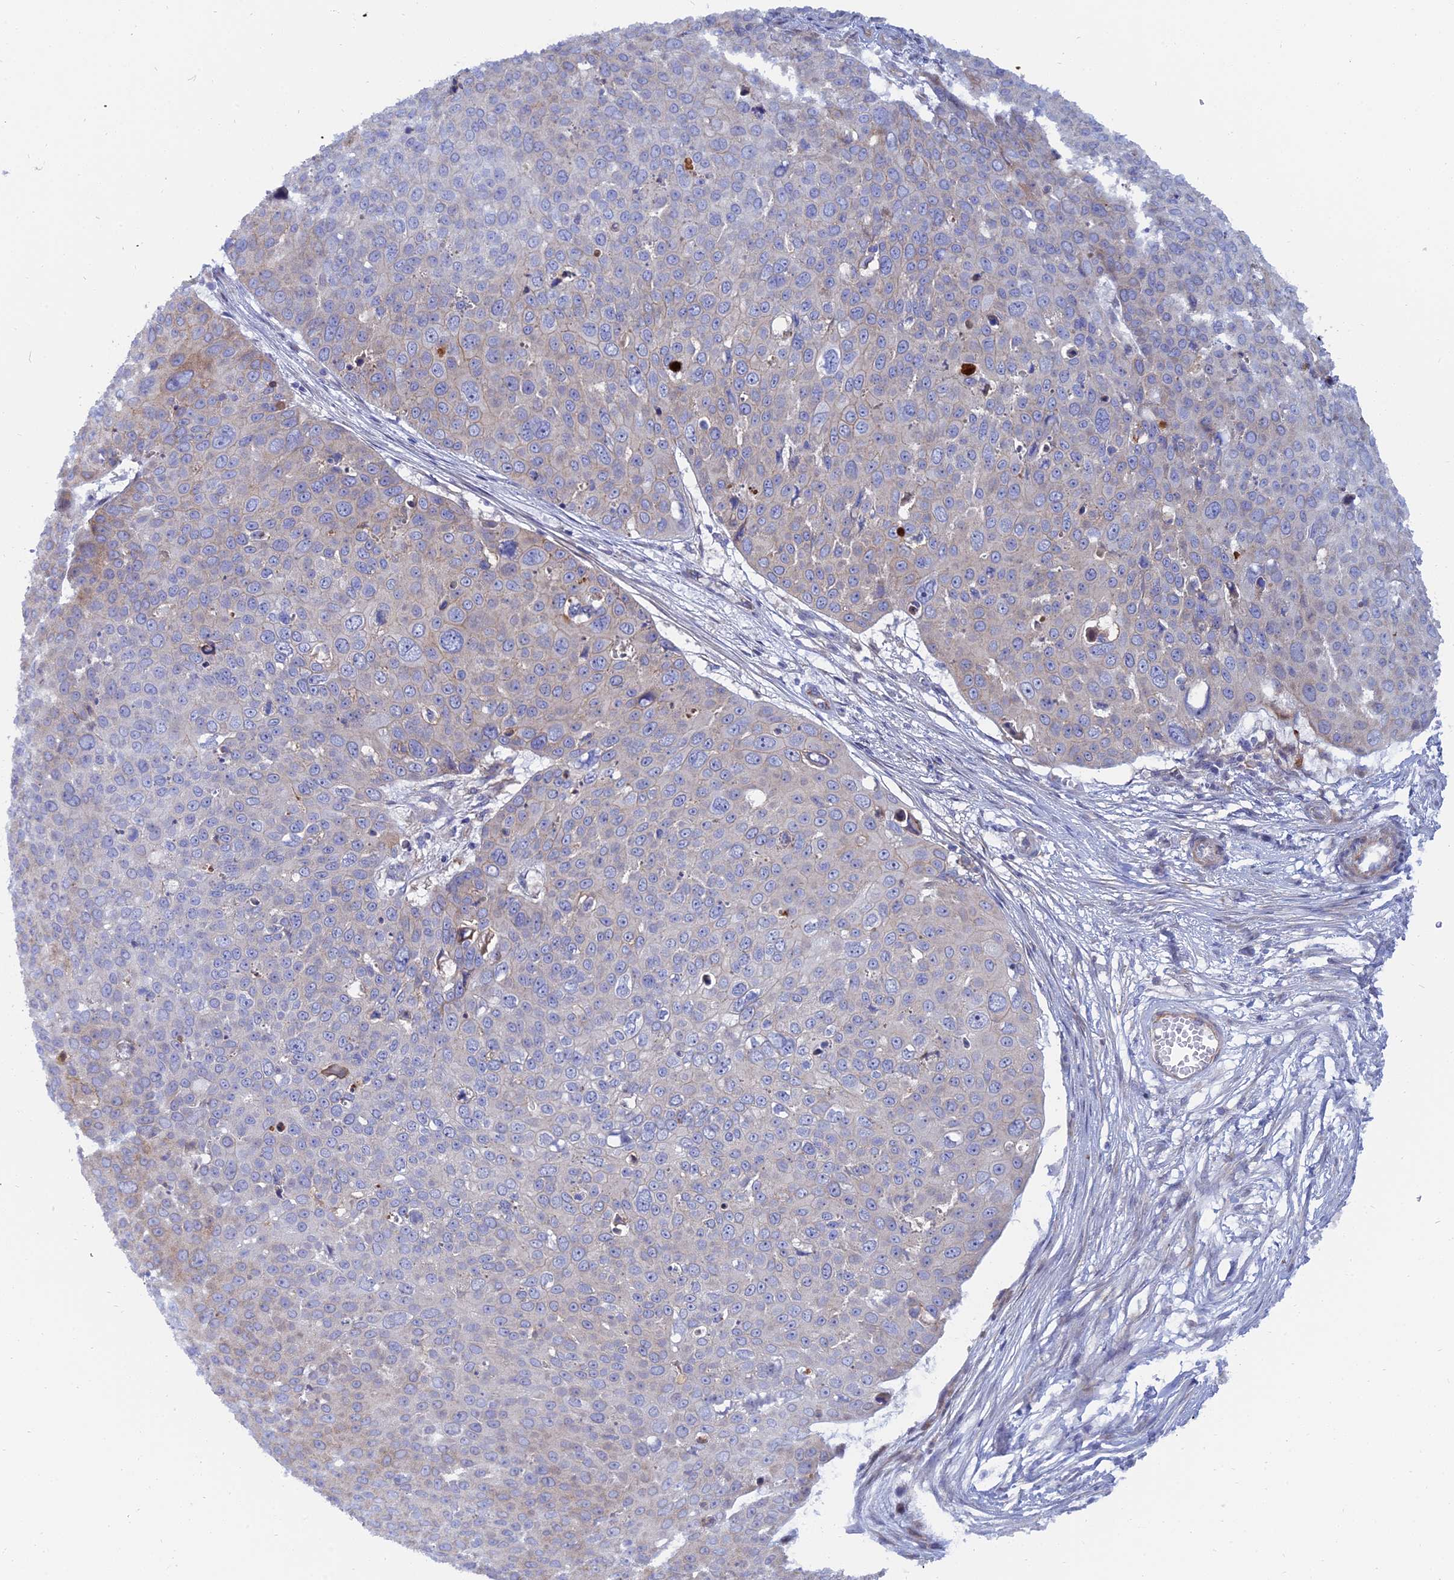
{"staining": {"intensity": "negative", "quantity": "none", "location": "none"}, "tissue": "skin cancer", "cell_type": "Tumor cells", "image_type": "cancer", "snomed": [{"axis": "morphology", "description": "Squamous cell carcinoma, NOS"}, {"axis": "topography", "description": "Skin"}], "caption": "Photomicrograph shows no significant protein expression in tumor cells of squamous cell carcinoma (skin).", "gene": "TRIM43B", "patient": {"sex": "male", "age": 71}}